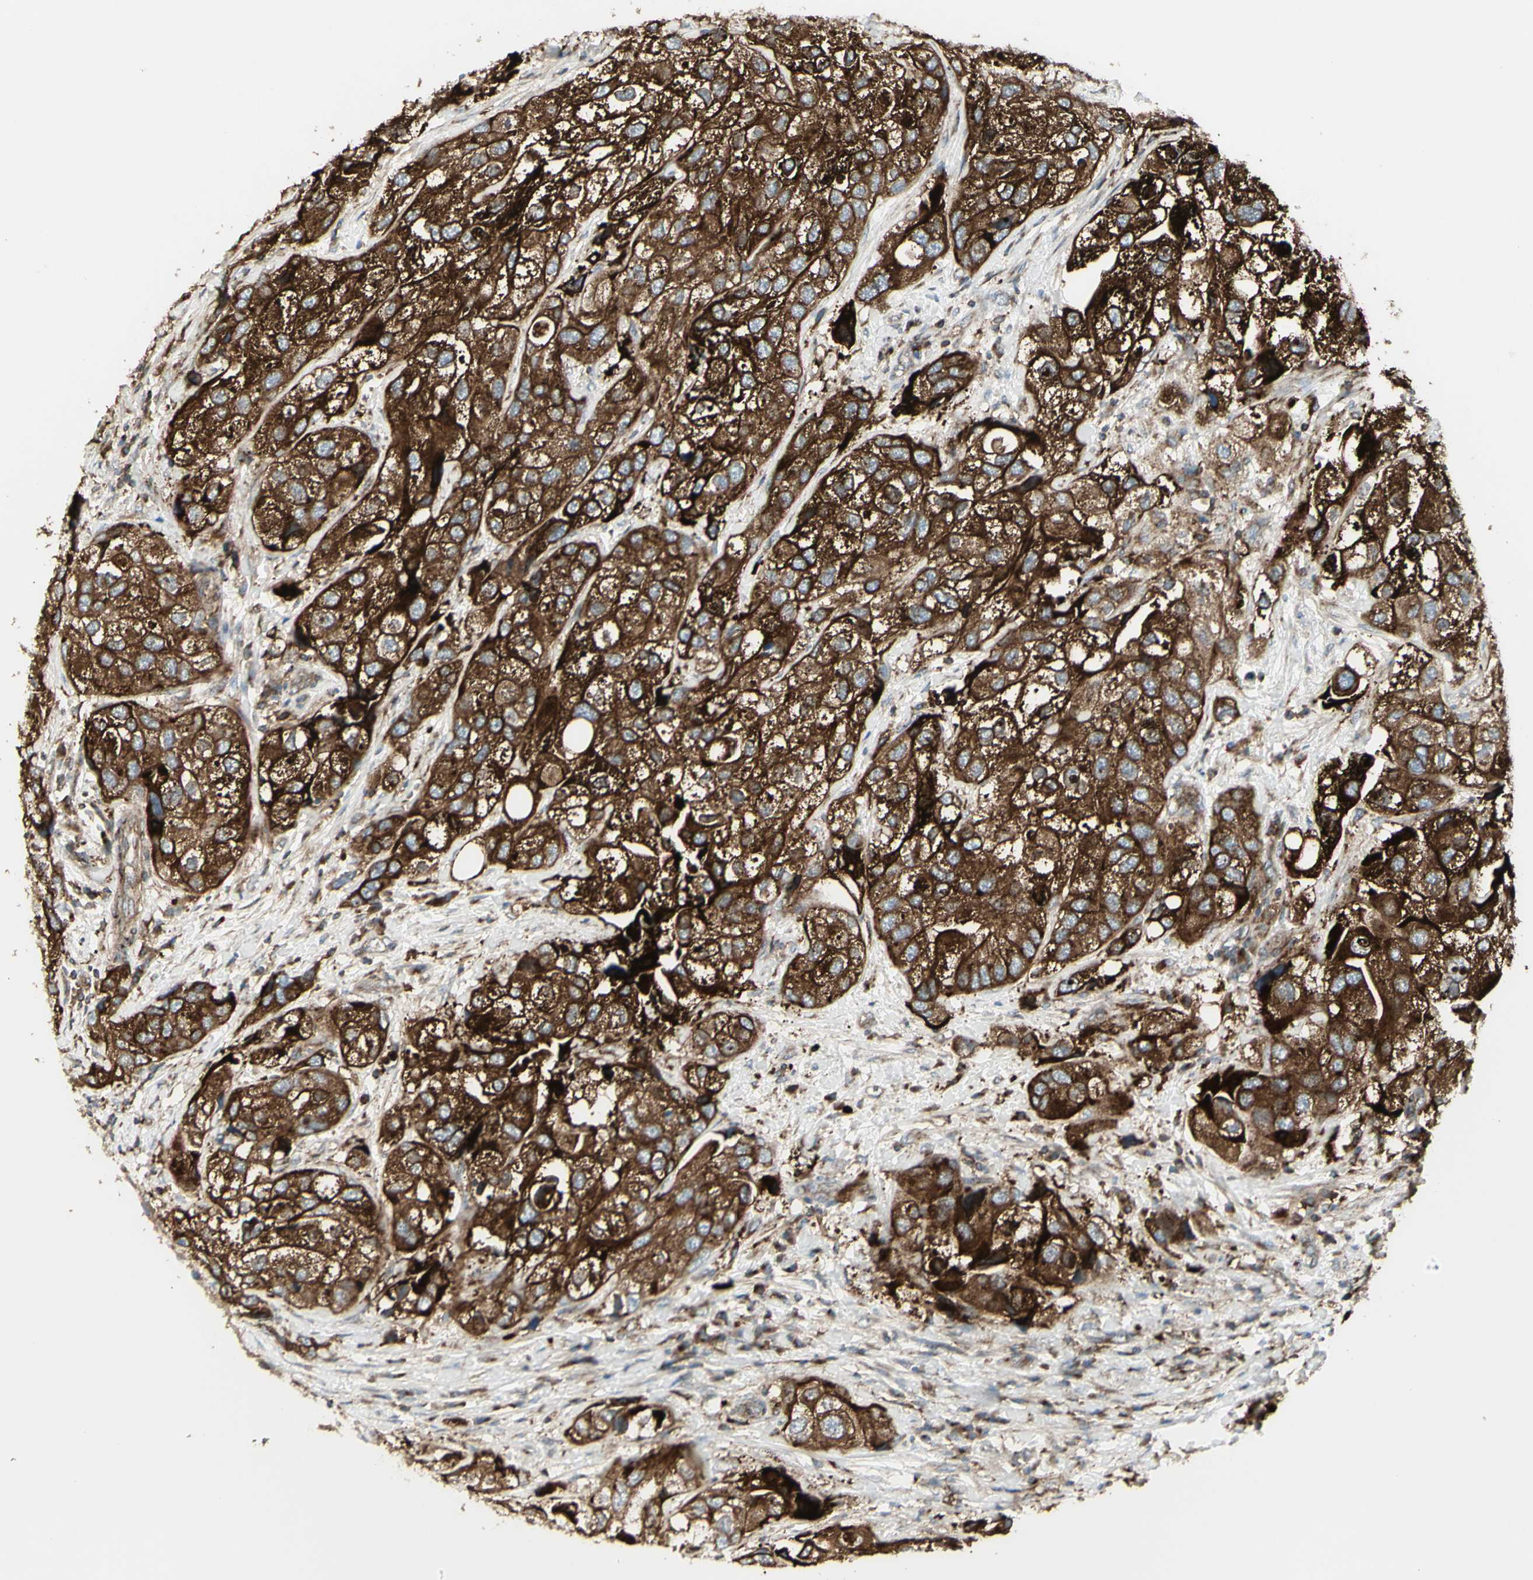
{"staining": {"intensity": "strong", "quantity": ">75%", "location": "cytoplasmic/membranous"}, "tissue": "urothelial cancer", "cell_type": "Tumor cells", "image_type": "cancer", "snomed": [{"axis": "morphology", "description": "Urothelial carcinoma, High grade"}, {"axis": "topography", "description": "Urinary bladder"}], "caption": "Protein staining demonstrates strong cytoplasmic/membranous expression in approximately >75% of tumor cells in urothelial cancer. (Stains: DAB (3,3'-diaminobenzidine) in brown, nuclei in blue, Microscopy: brightfield microscopy at high magnification).", "gene": "NAPA", "patient": {"sex": "female", "age": 64}}